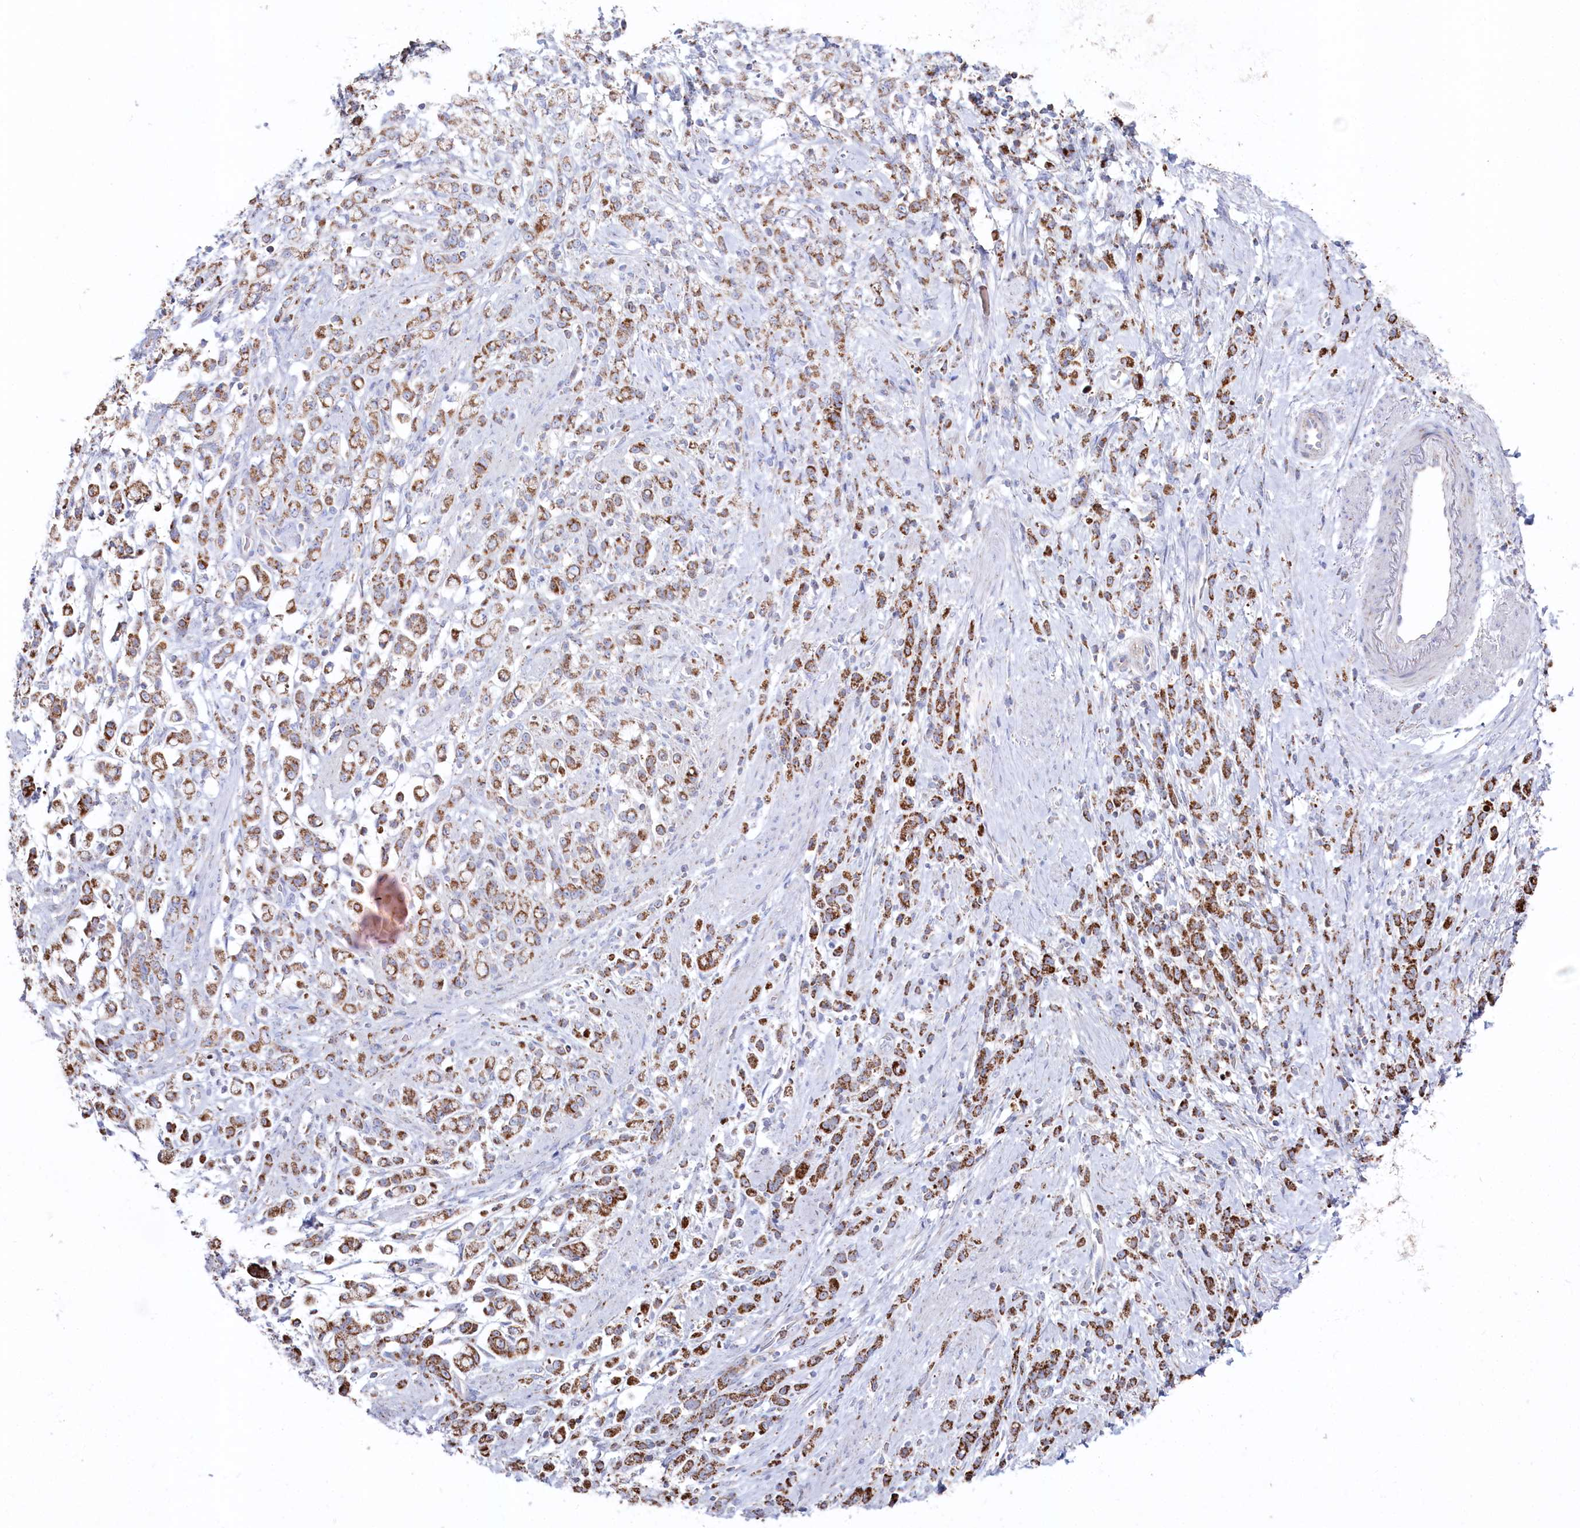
{"staining": {"intensity": "strong", "quantity": ">75%", "location": "cytoplasmic/membranous"}, "tissue": "stomach cancer", "cell_type": "Tumor cells", "image_type": "cancer", "snomed": [{"axis": "morphology", "description": "Adenocarcinoma, NOS"}, {"axis": "topography", "description": "Stomach"}], "caption": "Tumor cells display high levels of strong cytoplasmic/membranous positivity in approximately >75% of cells in stomach cancer (adenocarcinoma). (Stains: DAB (3,3'-diaminobenzidine) in brown, nuclei in blue, Microscopy: brightfield microscopy at high magnification).", "gene": "GLS2", "patient": {"sex": "female", "age": 60}}